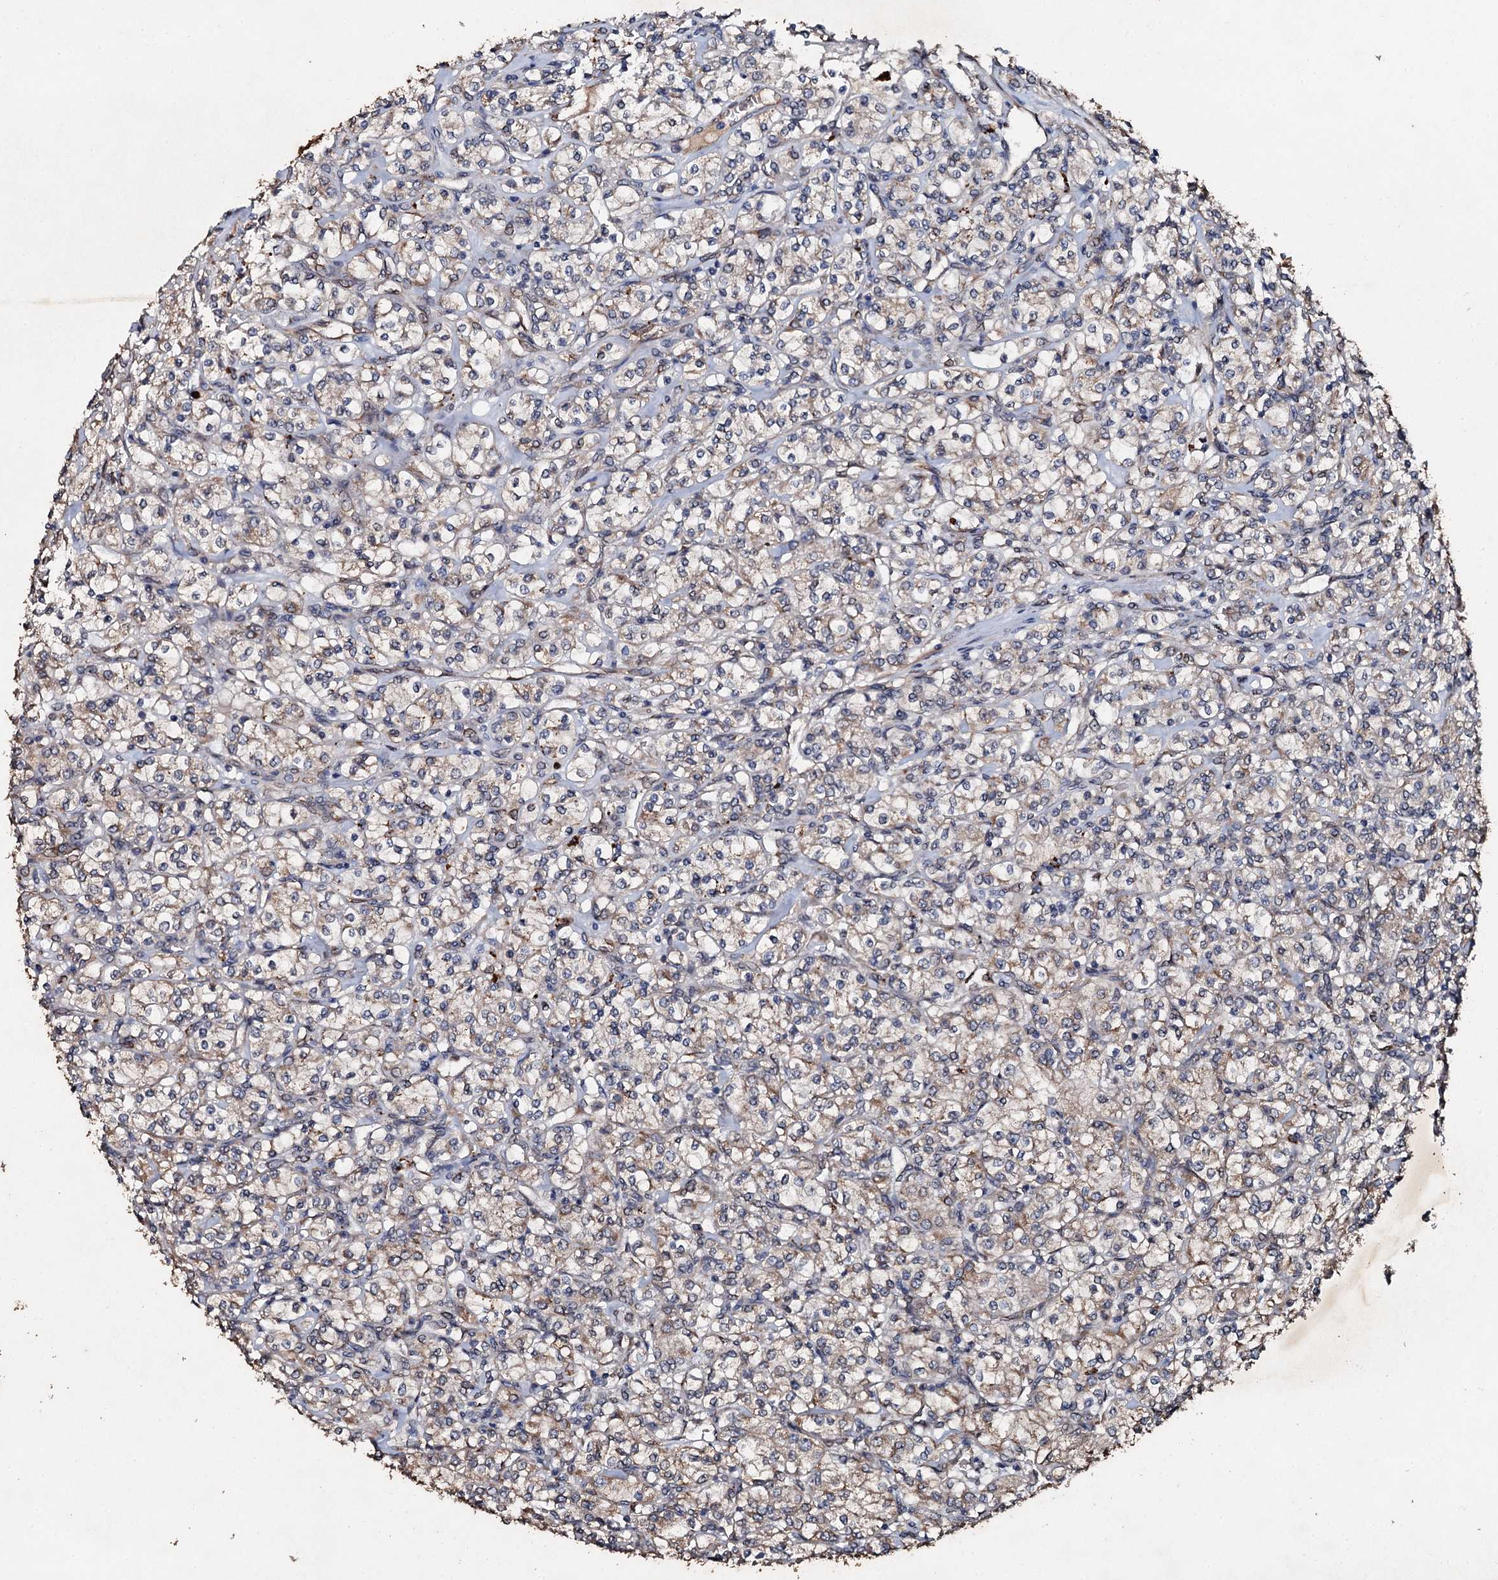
{"staining": {"intensity": "weak", "quantity": "<25%", "location": "cytoplasmic/membranous"}, "tissue": "renal cancer", "cell_type": "Tumor cells", "image_type": "cancer", "snomed": [{"axis": "morphology", "description": "Adenocarcinoma, NOS"}, {"axis": "topography", "description": "Kidney"}], "caption": "High magnification brightfield microscopy of adenocarcinoma (renal) stained with DAB (3,3'-diaminobenzidine) (brown) and counterstained with hematoxylin (blue): tumor cells show no significant staining. (DAB (3,3'-diaminobenzidine) IHC, high magnification).", "gene": "ADAMTS10", "patient": {"sex": "male", "age": 77}}